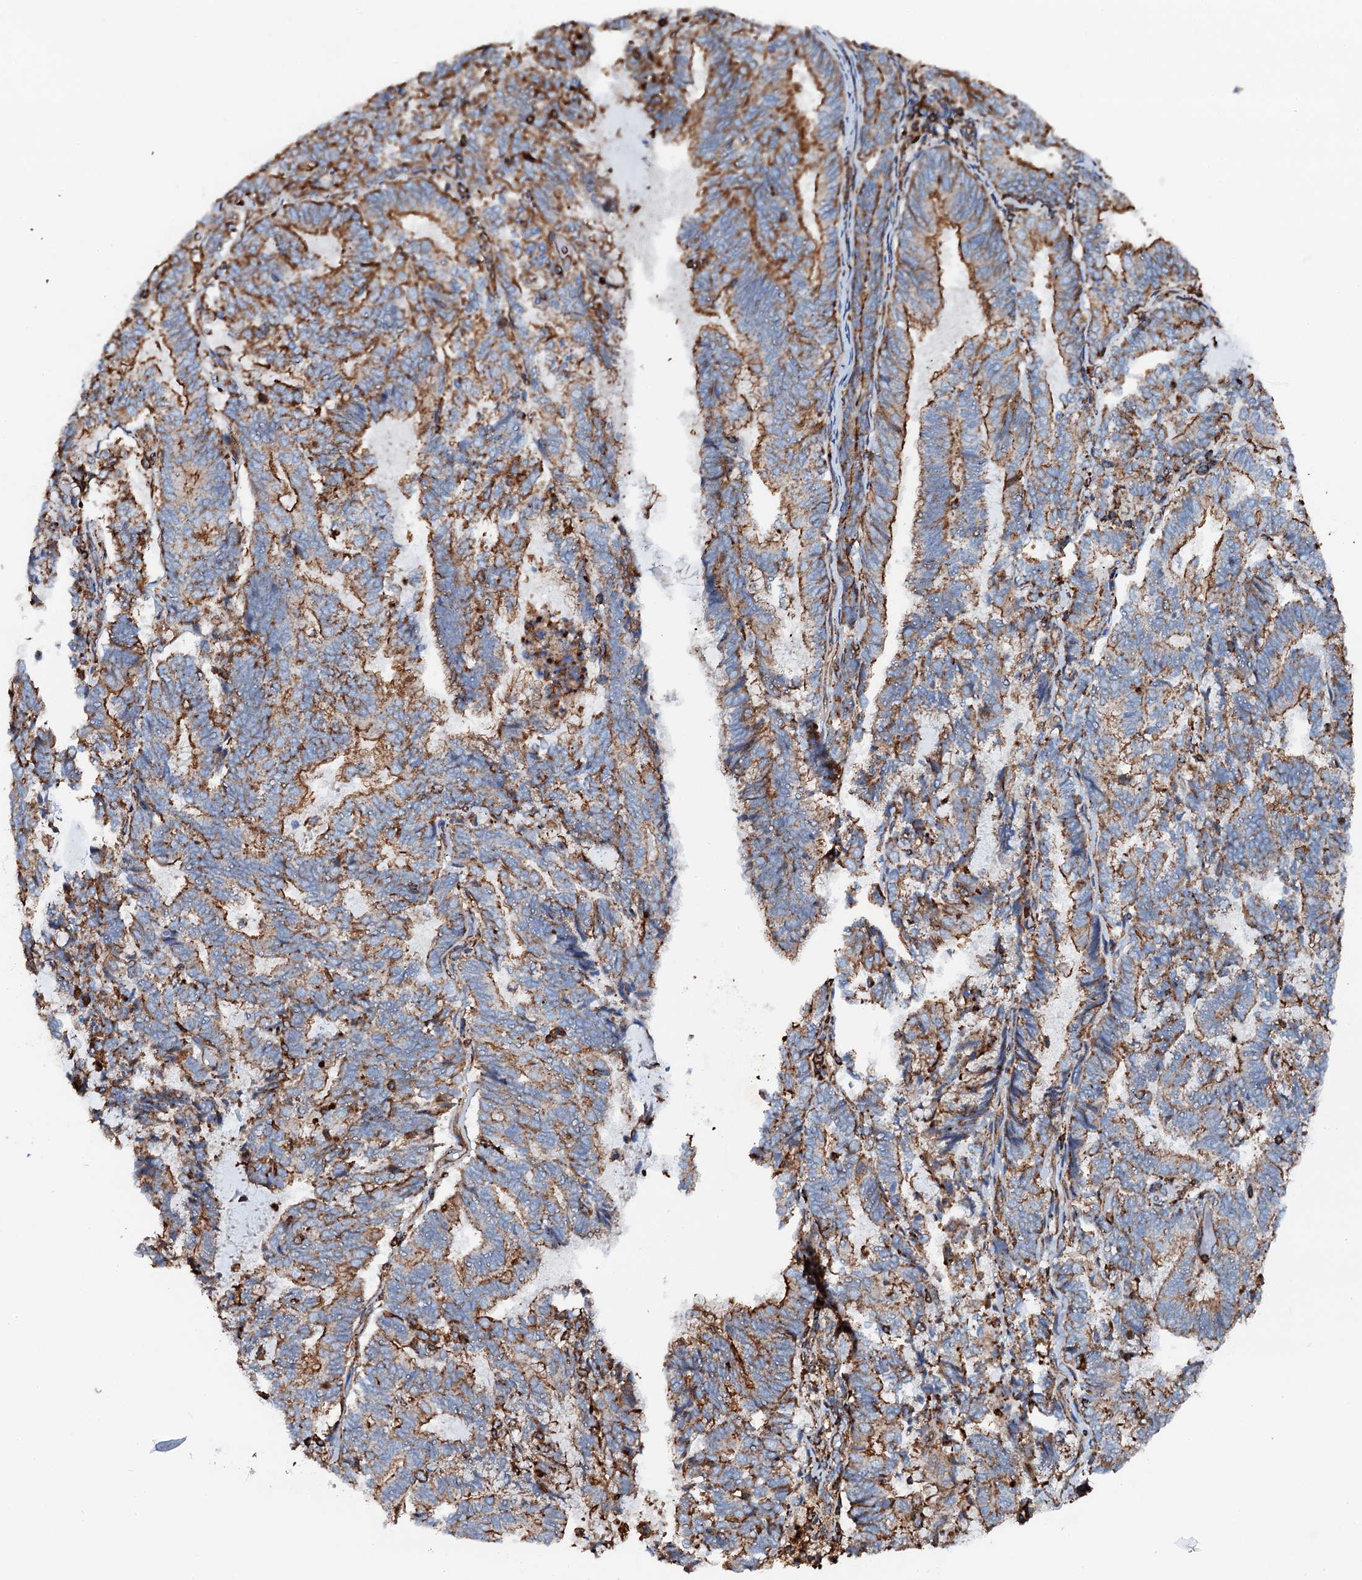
{"staining": {"intensity": "moderate", "quantity": ">75%", "location": "cytoplasmic/membranous"}, "tissue": "endometrial cancer", "cell_type": "Tumor cells", "image_type": "cancer", "snomed": [{"axis": "morphology", "description": "Adenocarcinoma, NOS"}, {"axis": "topography", "description": "Endometrium"}], "caption": "Endometrial cancer stained with a brown dye demonstrates moderate cytoplasmic/membranous positive staining in approximately >75% of tumor cells.", "gene": "INTS10", "patient": {"sex": "female", "age": 80}}